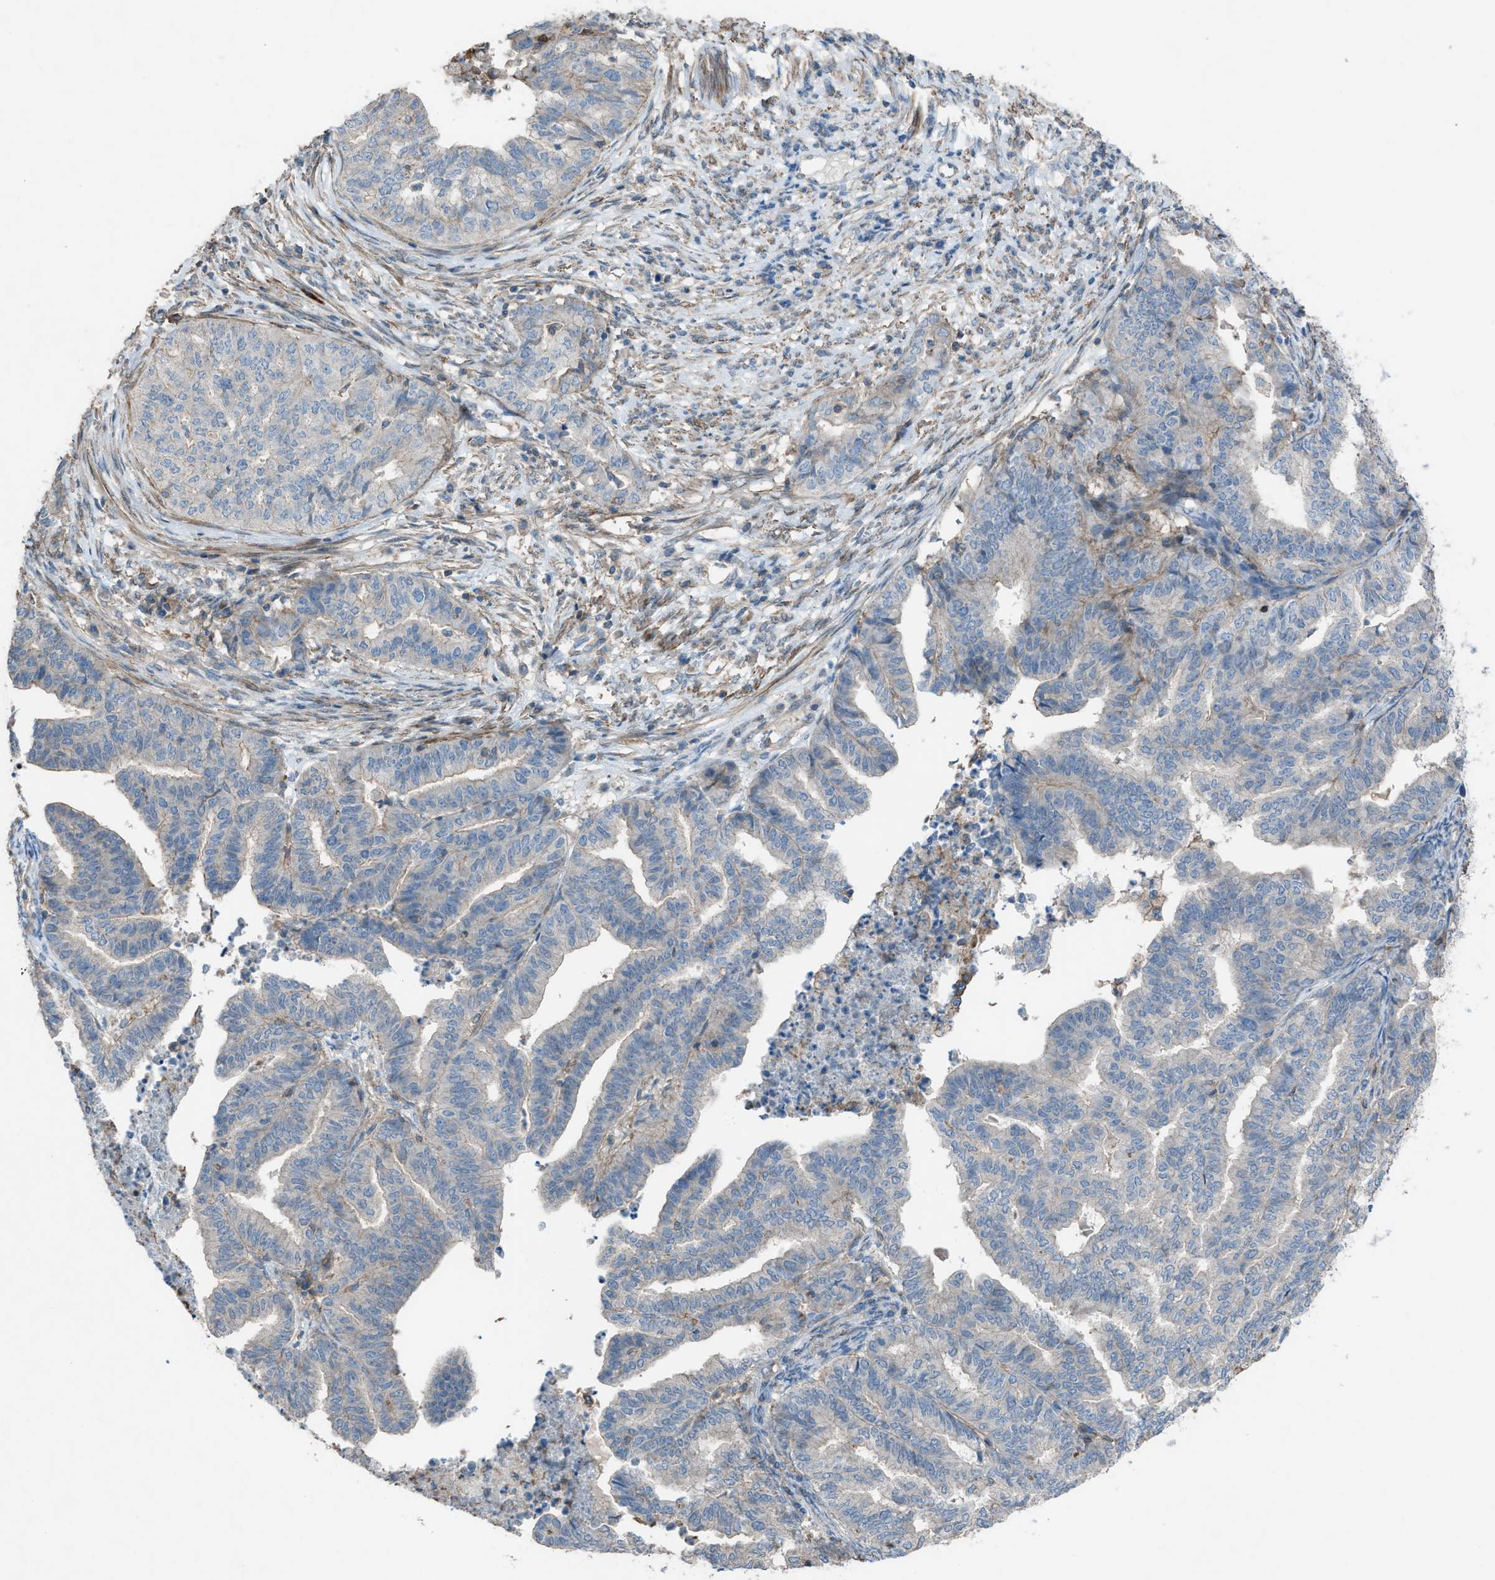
{"staining": {"intensity": "negative", "quantity": "none", "location": "none"}, "tissue": "endometrial cancer", "cell_type": "Tumor cells", "image_type": "cancer", "snomed": [{"axis": "morphology", "description": "Adenocarcinoma, NOS"}, {"axis": "topography", "description": "Endometrium"}], "caption": "An image of endometrial adenocarcinoma stained for a protein displays no brown staining in tumor cells.", "gene": "NCK2", "patient": {"sex": "female", "age": 79}}